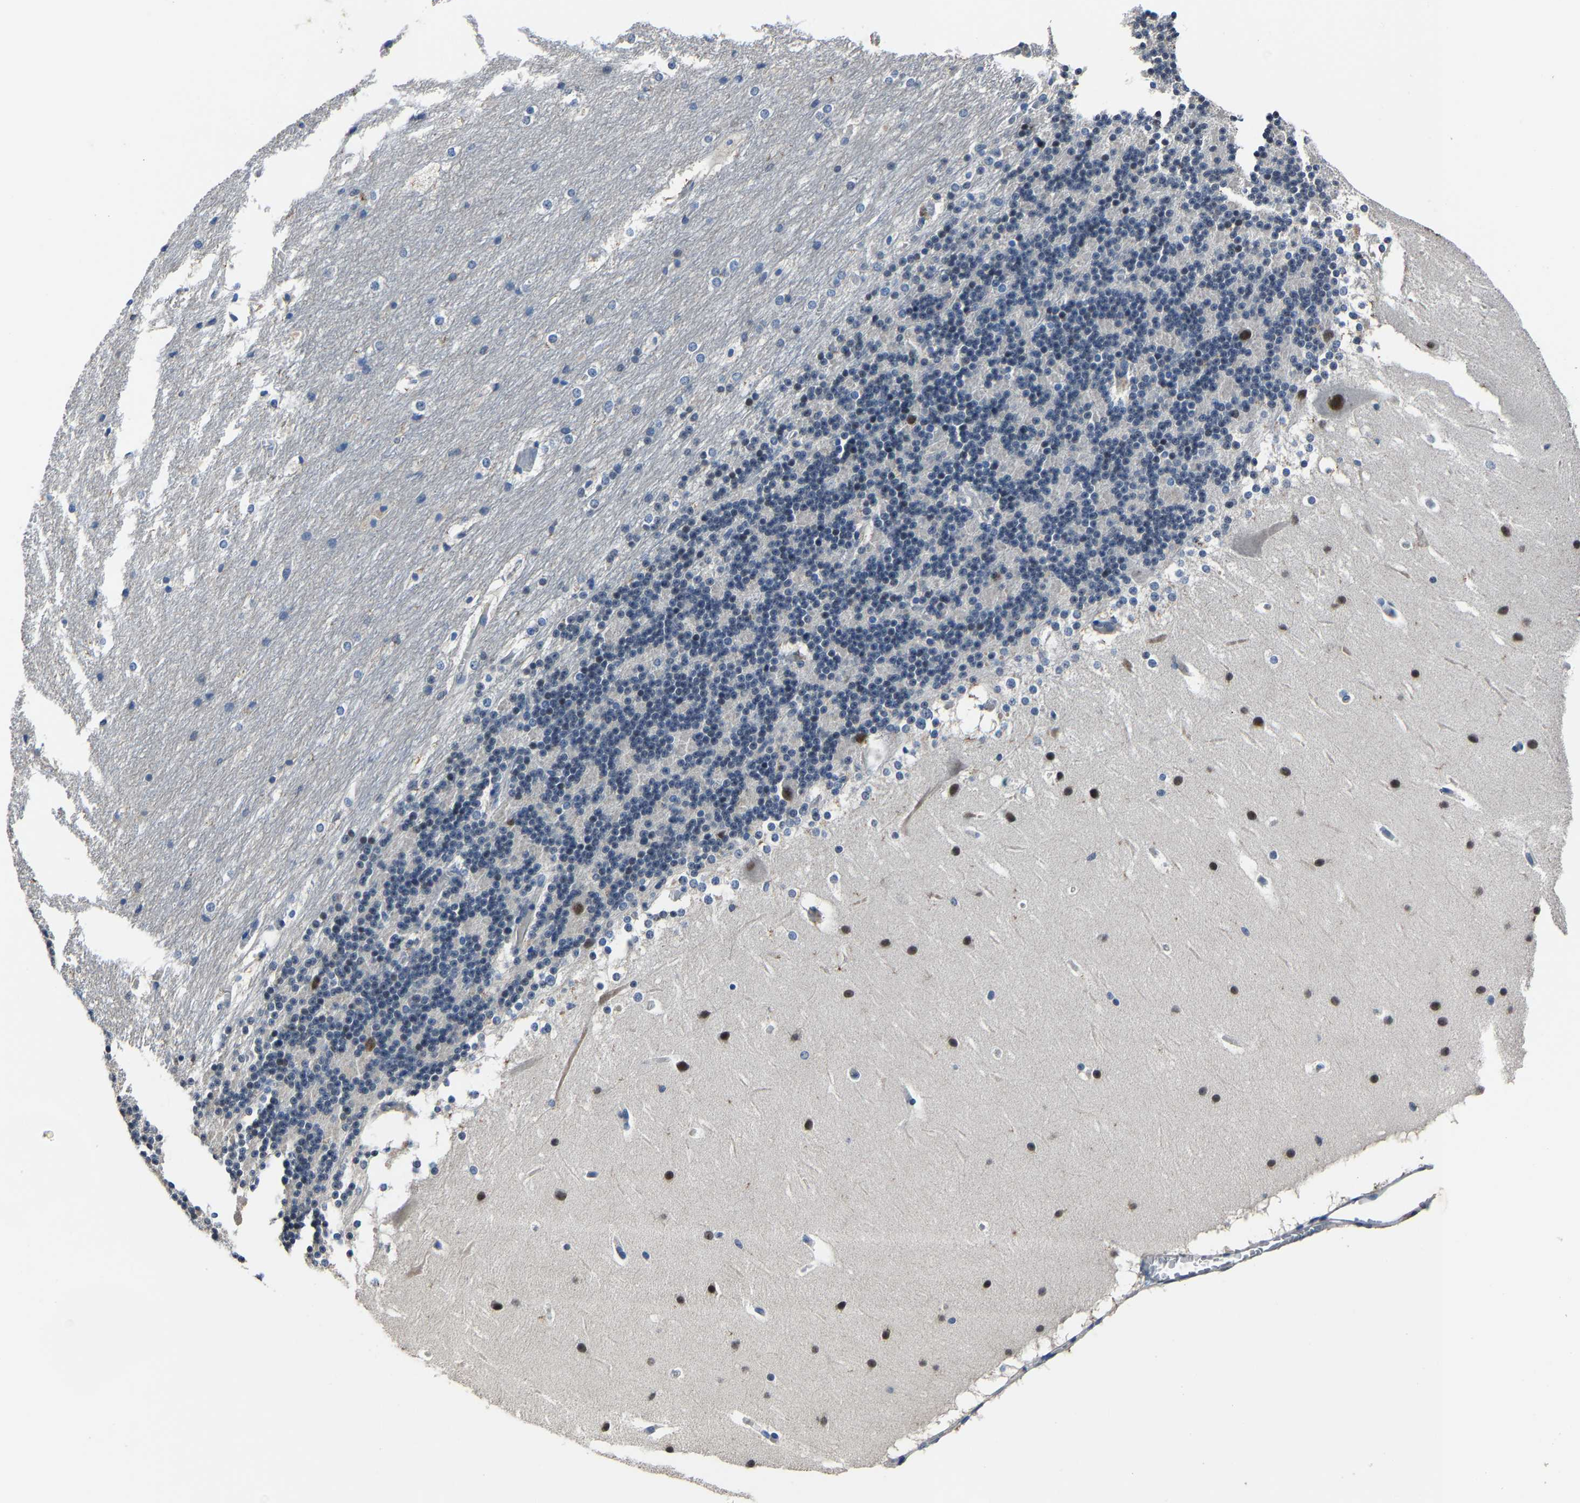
{"staining": {"intensity": "negative", "quantity": "none", "location": "none"}, "tissue": "cerebellum", "cell_type": "Cells in granular layer", "image_type": "normal", "snomed": [{"axis": "morphology", "description": "Normal tissue, NOS"}, {"axis": "topography", "description": "Cerebellum"}], "caption": "An image of human cerebellum is negative for staining in cells in granular layer. (DAB (3,3'-diaminobenzidine) immunohistochemistry (IHC) with hematoxylin counter stain).", "gene": "STRBP", "patient": {"sex": "female", "age": 19}}